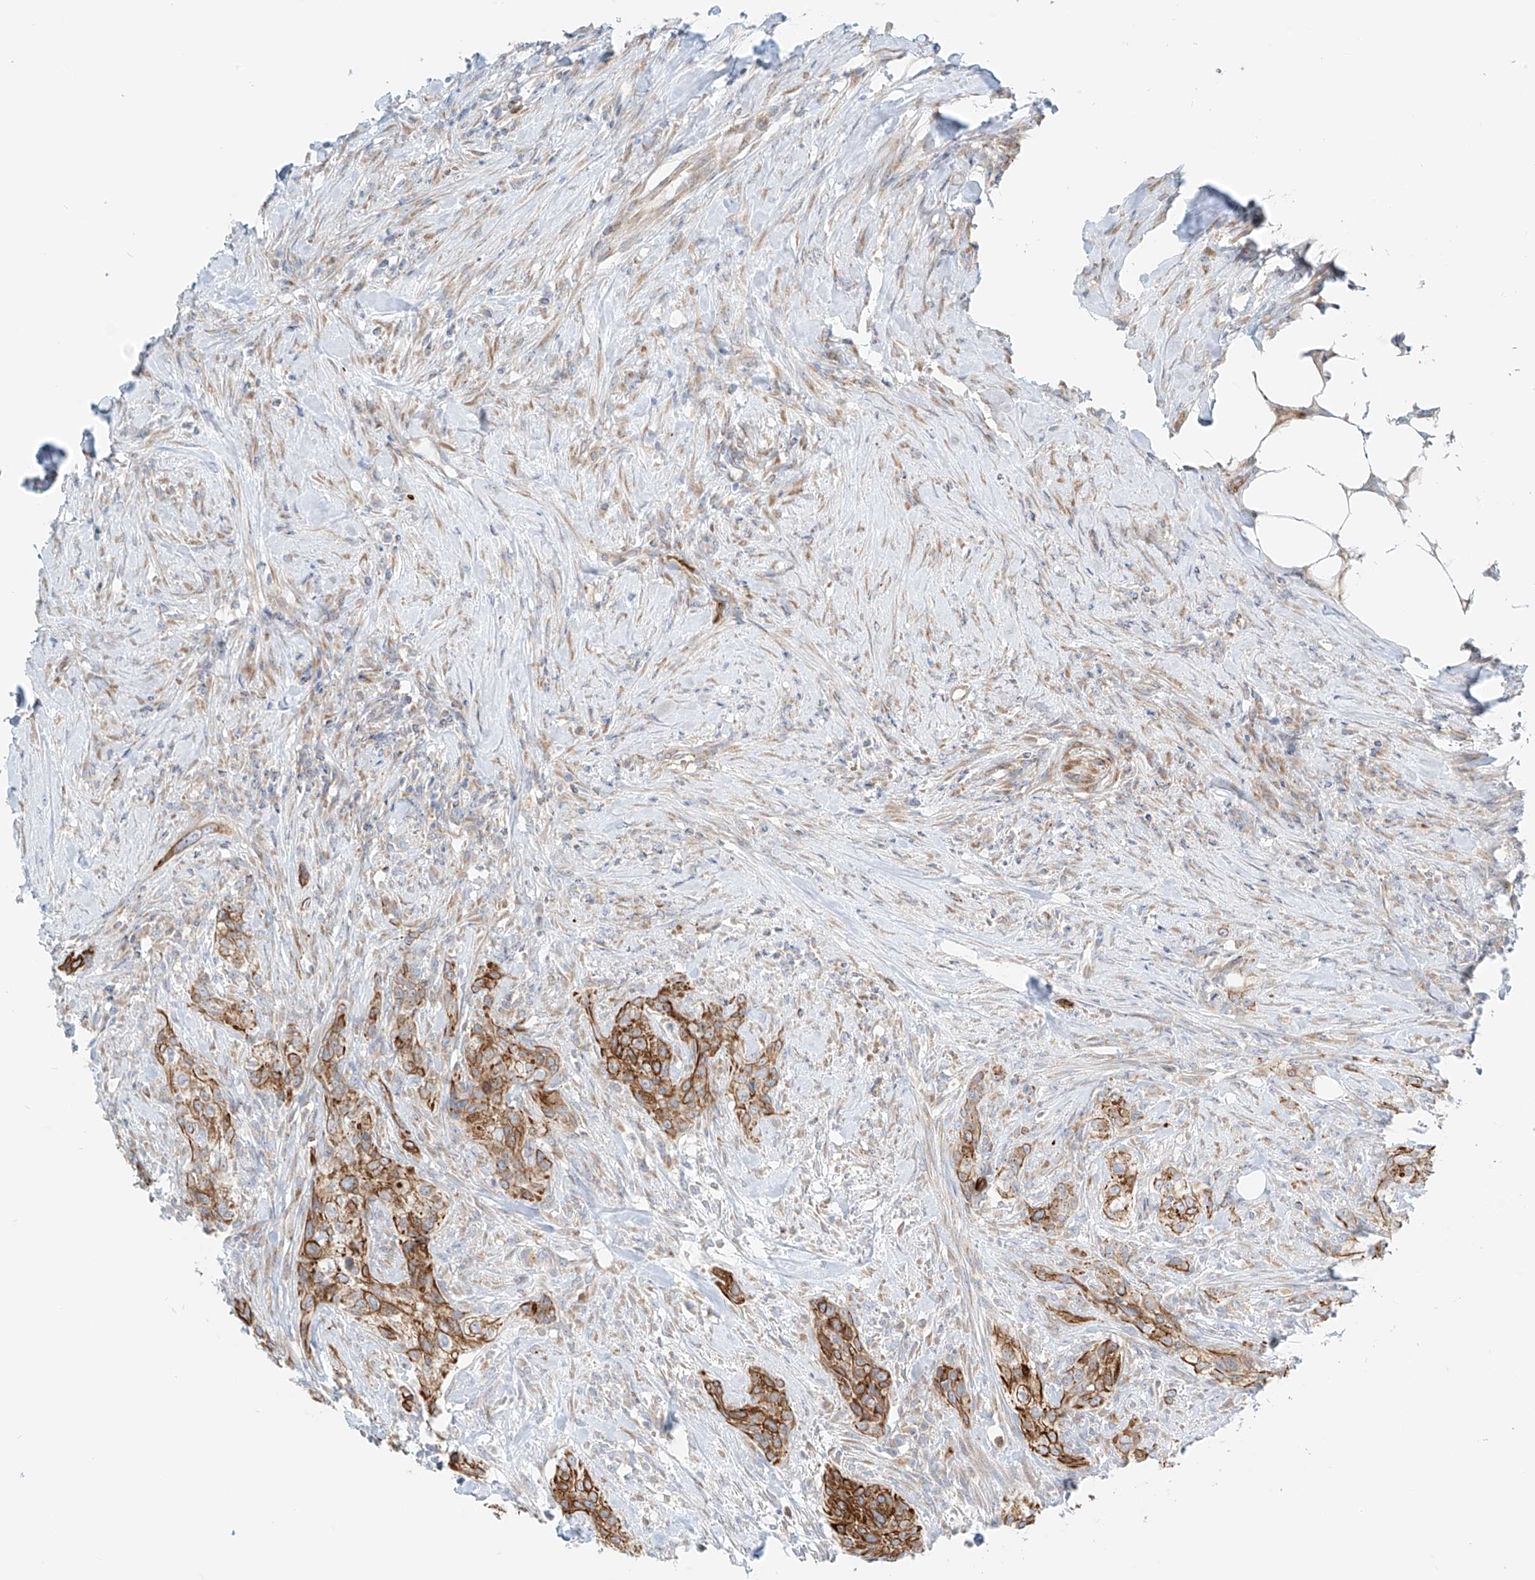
{"staining": {"intensity": "strong", "quantity": ">75%", "location": "cytoplasmic/membranous"}, "tissue": "urothelial cancer", "cell_type": "Tumor cells", "image_type": "cancer", "snomed": [{"axis": "morphology", "description": "Urothelial carcinoma, High grade"}, {"axis": "topography", "description": "Urinary bladder"}], "caption": "Immunohistochemical staining of human urothelial carcinoma (high-grade) exhibits high levels of strong cytoplasmic/membranous positivity in about >75% of tumor cells.", "gene": "EIPR1", "patient": {"sex": "male", "age": 35}}